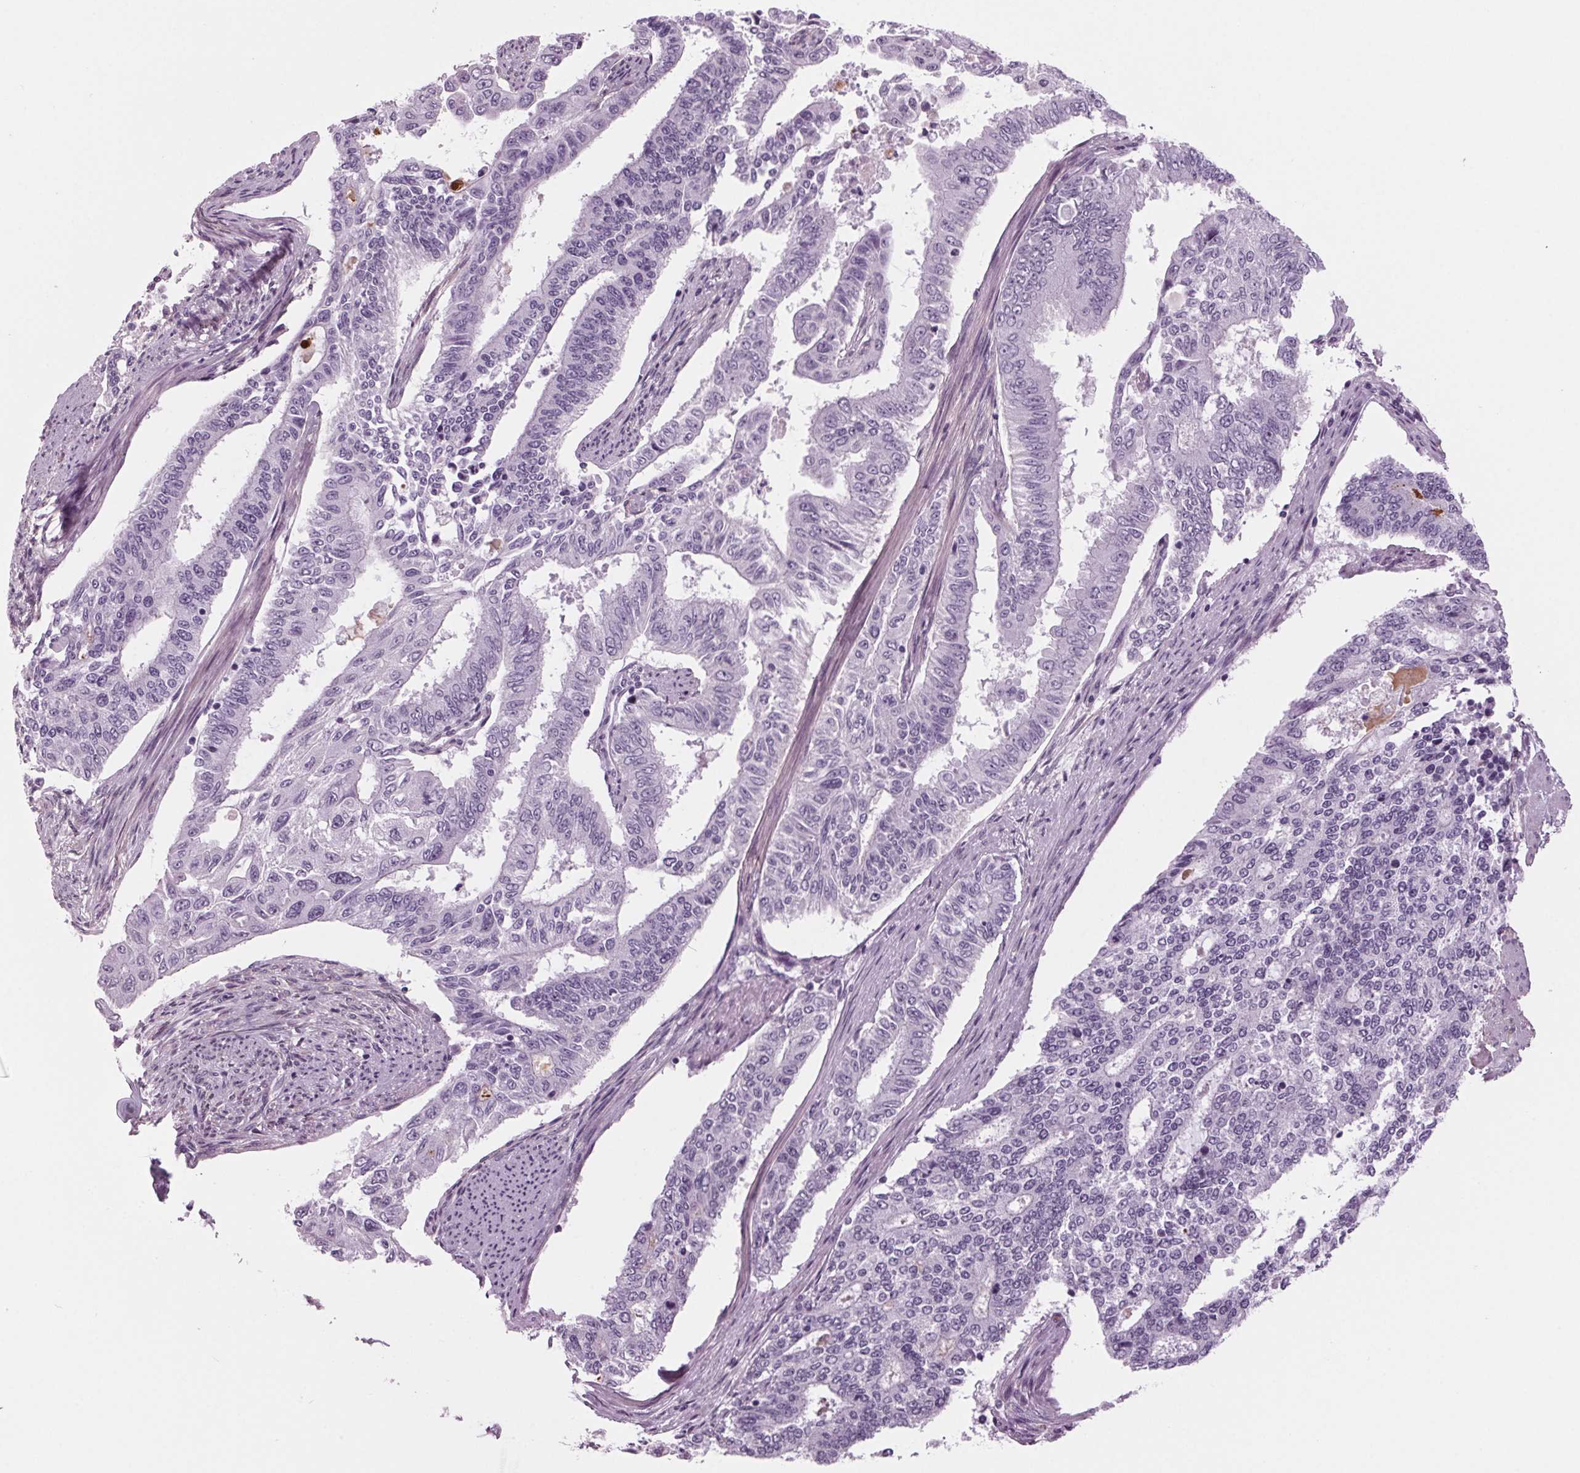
{"staining": {"intensity": "negative", "quantity": "none", "location": "none"}, "tissue": "endometrial cancer", "cell_type": "Tumor cells", "image_type": "cancer", "snomed": [{"axis": "morphology", "description": "Adenocarcinoma, NOS"}, {"axis": "topography", "description": "Uterus"}], "caption": "DAB (3,3'-diaminobenzidine) immunohistochemical staining of human adenocarcinoma (endometrial) exhibits no significant staining in tumor cells.", "gene": "BHLHE22", "patient": {"sex": "female", "age": 59}}